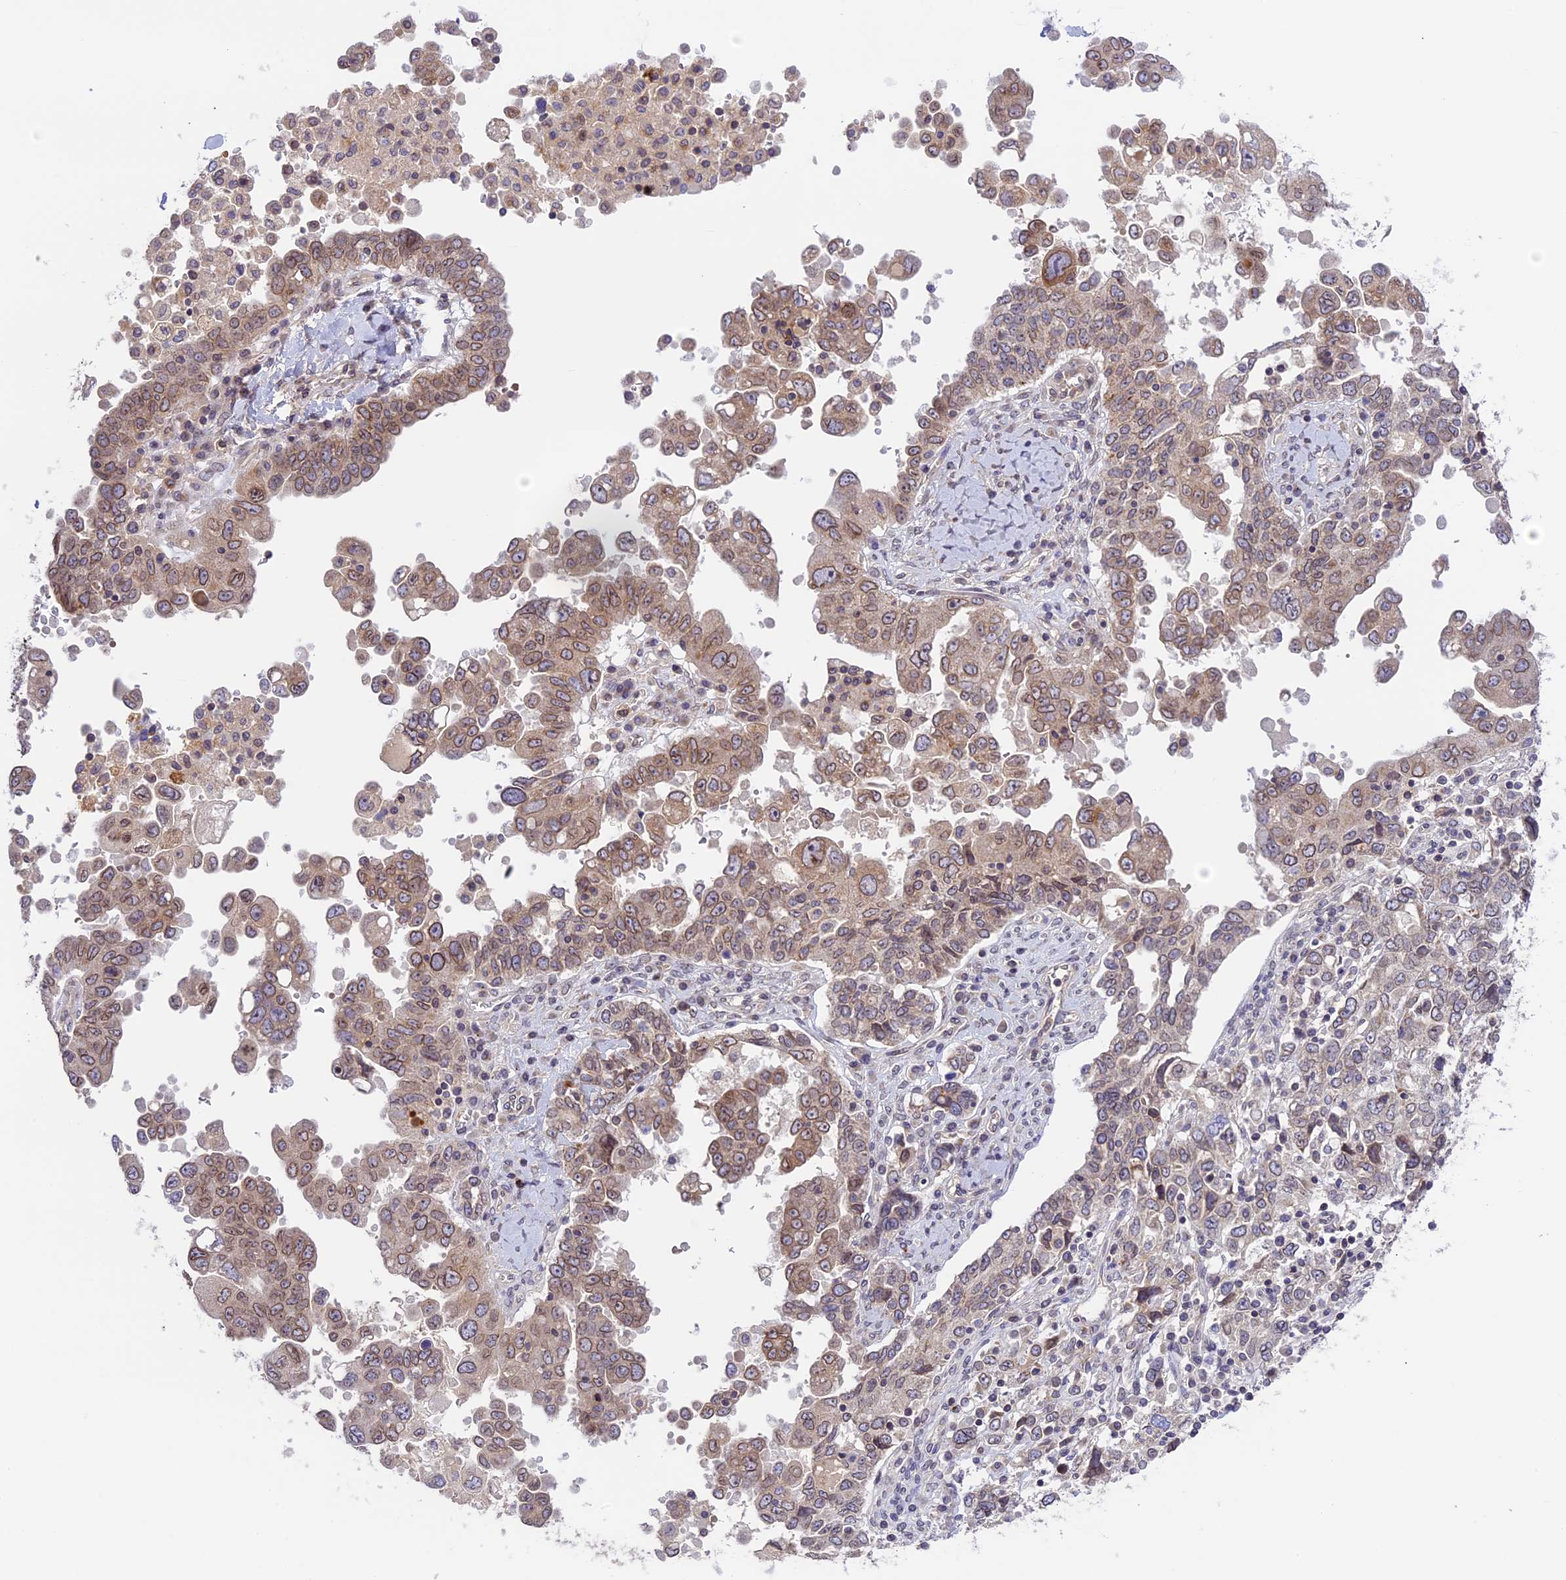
{"staining": {"intensity": "moderate", "quantity": ">75%", "location": "cytoplasmic/membranous,nuclear"}, "tissue": "ovarian cancer", "cell_type": "Tumor cells", "image_type": "cancer", "snomed": [{"axis": "morphology", "description": "Carcinoma, endometroid"}, {"axis": "topography", "description": "Ovary"}], "caption": "This micrograph exhibits immunohistochemistry (IHC) staining of ovarian cancer (endometroid carcinoma), with medium moderate cytoplasmic/membranous and nuclear positivity in approximately >75% of tumor cells.", "gene": "DGKH", "patient": {"sex": "female", "age": 62}}